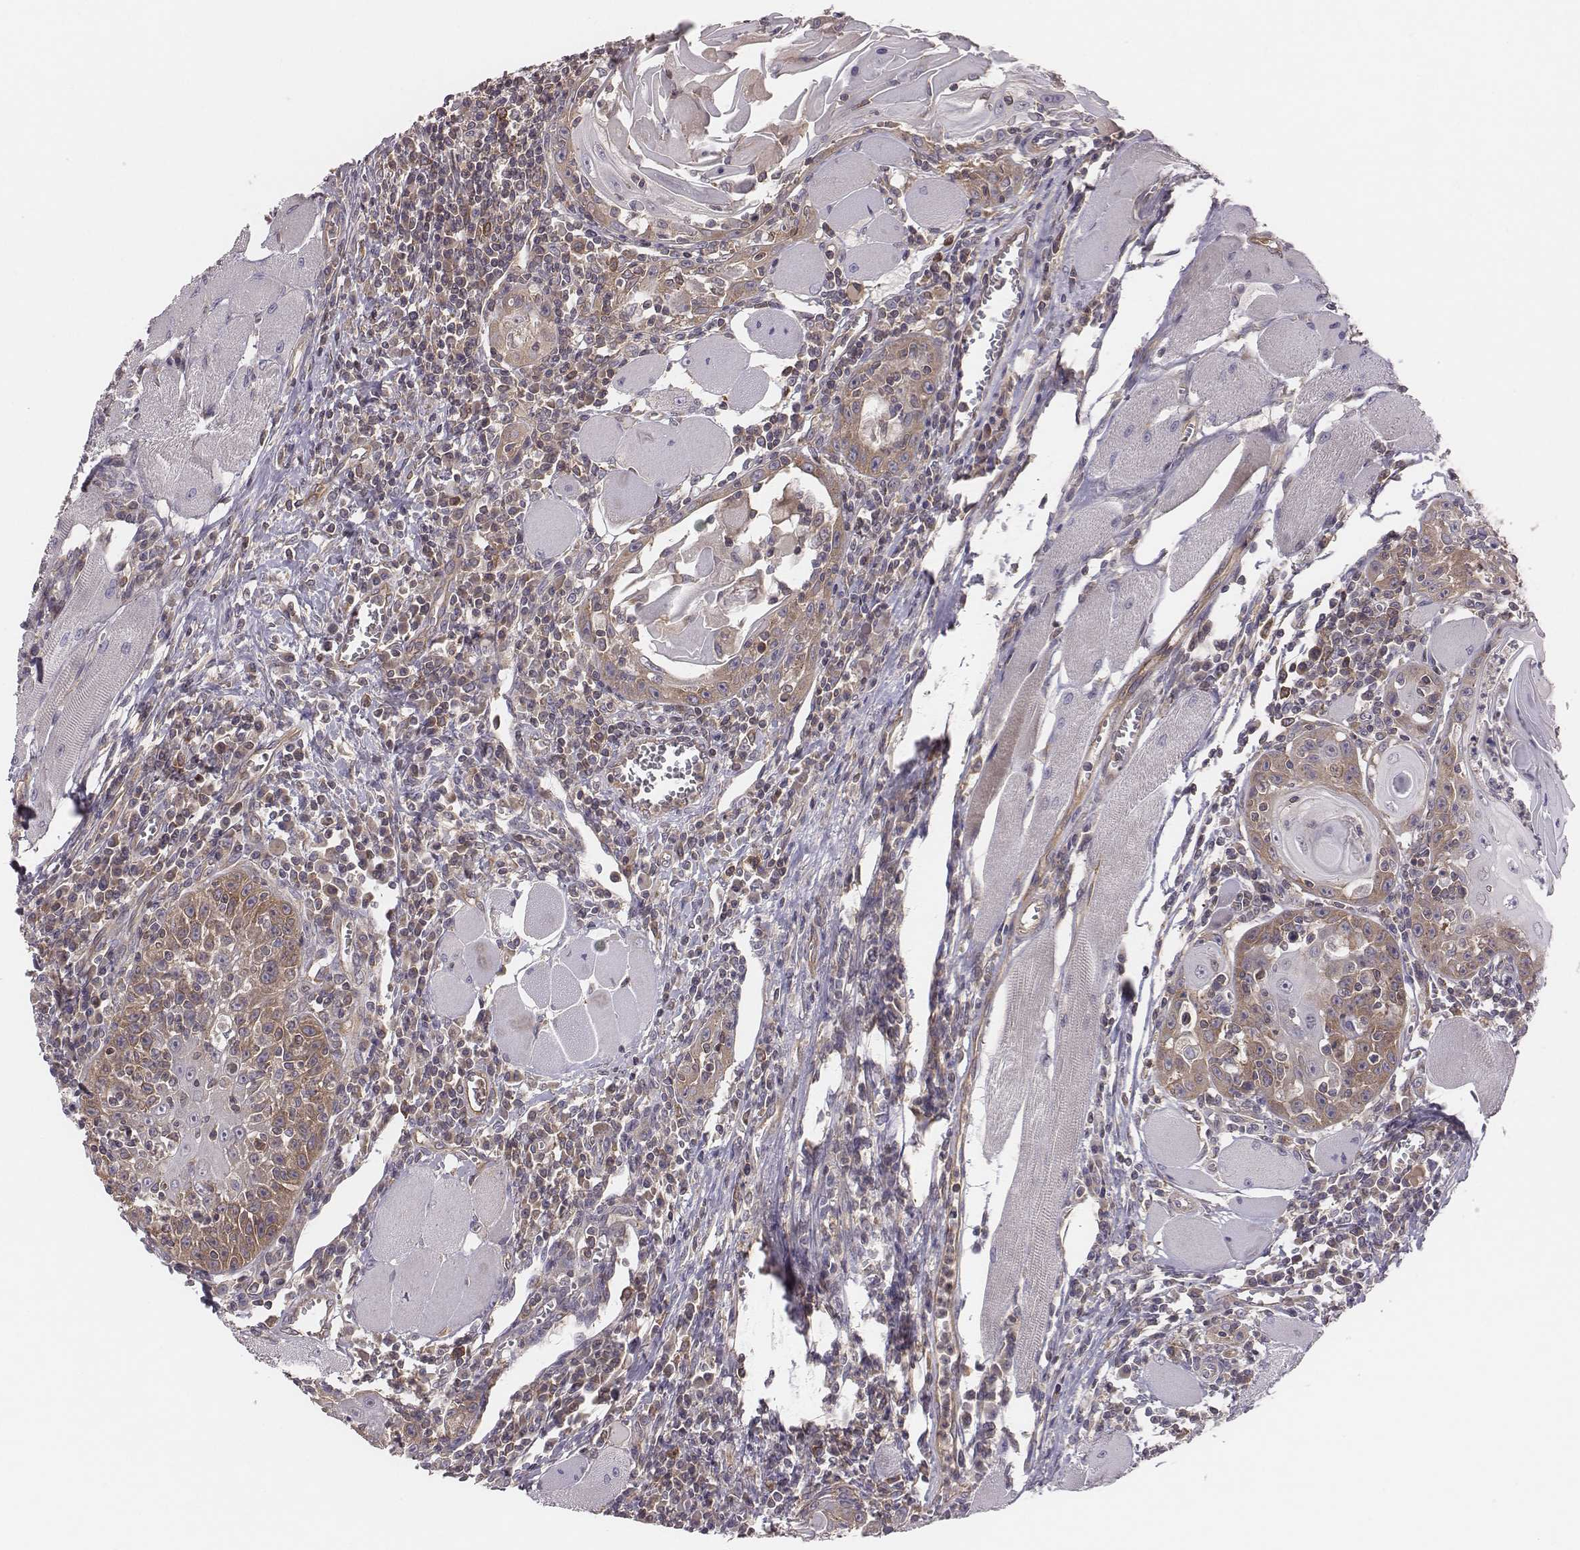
{"staining": {"intensity": "moderate", "quantity": "25%-75%", "location": "cytoplasmic/membranous"}, "tissue": "head and neck cancer", "cell_type": "Tumor cells", "image_type": "cancer", "snomed": [{"axis": "morphology", "description": "Normal tissue, NOS"}, {"axis": "morphology", "description": "Squamous cell carcinoma, NOS"}, {"axis": "topography", "description": "Oral tissue"}, {"axis": "topography", "description": "Head-Neck"}], "caption": "IHC of head and neck squamous cell carcinoma exhibits medium levels of moderate cytoplasmic/membranous expression in about 25%-75% of tumor cells. (DAB IHC with brightfield microscopy, high magnification).", "gene": "CAD", "patient": {"sex": "male", "age": 52}}